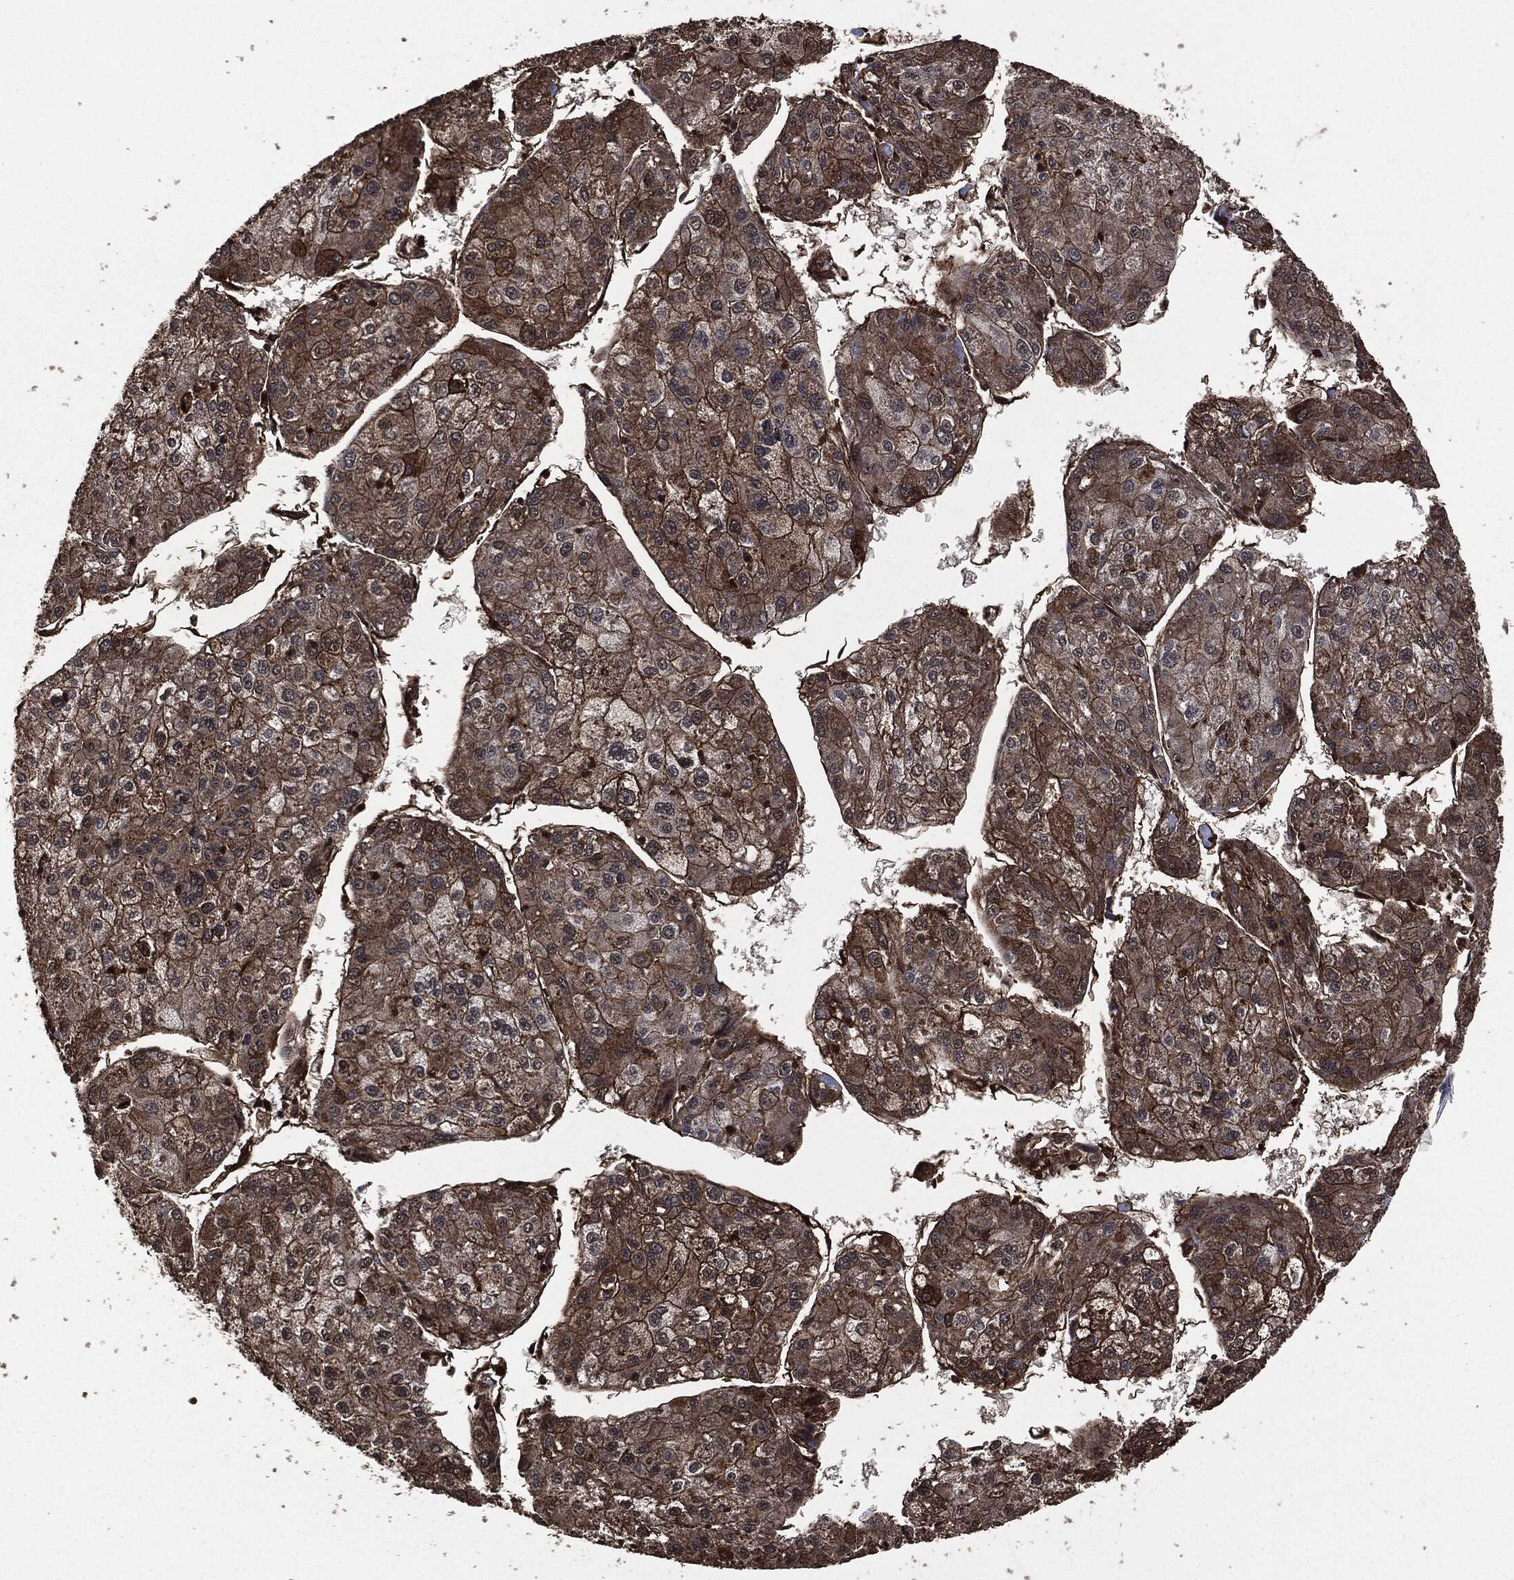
{"staining": {"intensity": "moderate", "quantity": ">75%", "location": "cytoplasmic/membranous"}, "tissue": "liver cancer", "cell_type": "Tumor cells", "image_type": "cancer", "snomed": [{"axis": "morphology", "description": "Carcinoma, Hepatocellular, NOS"}, {"axis": "topography", "description": "Liver"}], "caption": "Protein staining by IHC reveals moderate cytoplasmic/membranous staining in about >75% of tumor cells in liver cancer.", "gene": "HRAS", "patient": {"sex": "male", "age": 43}}